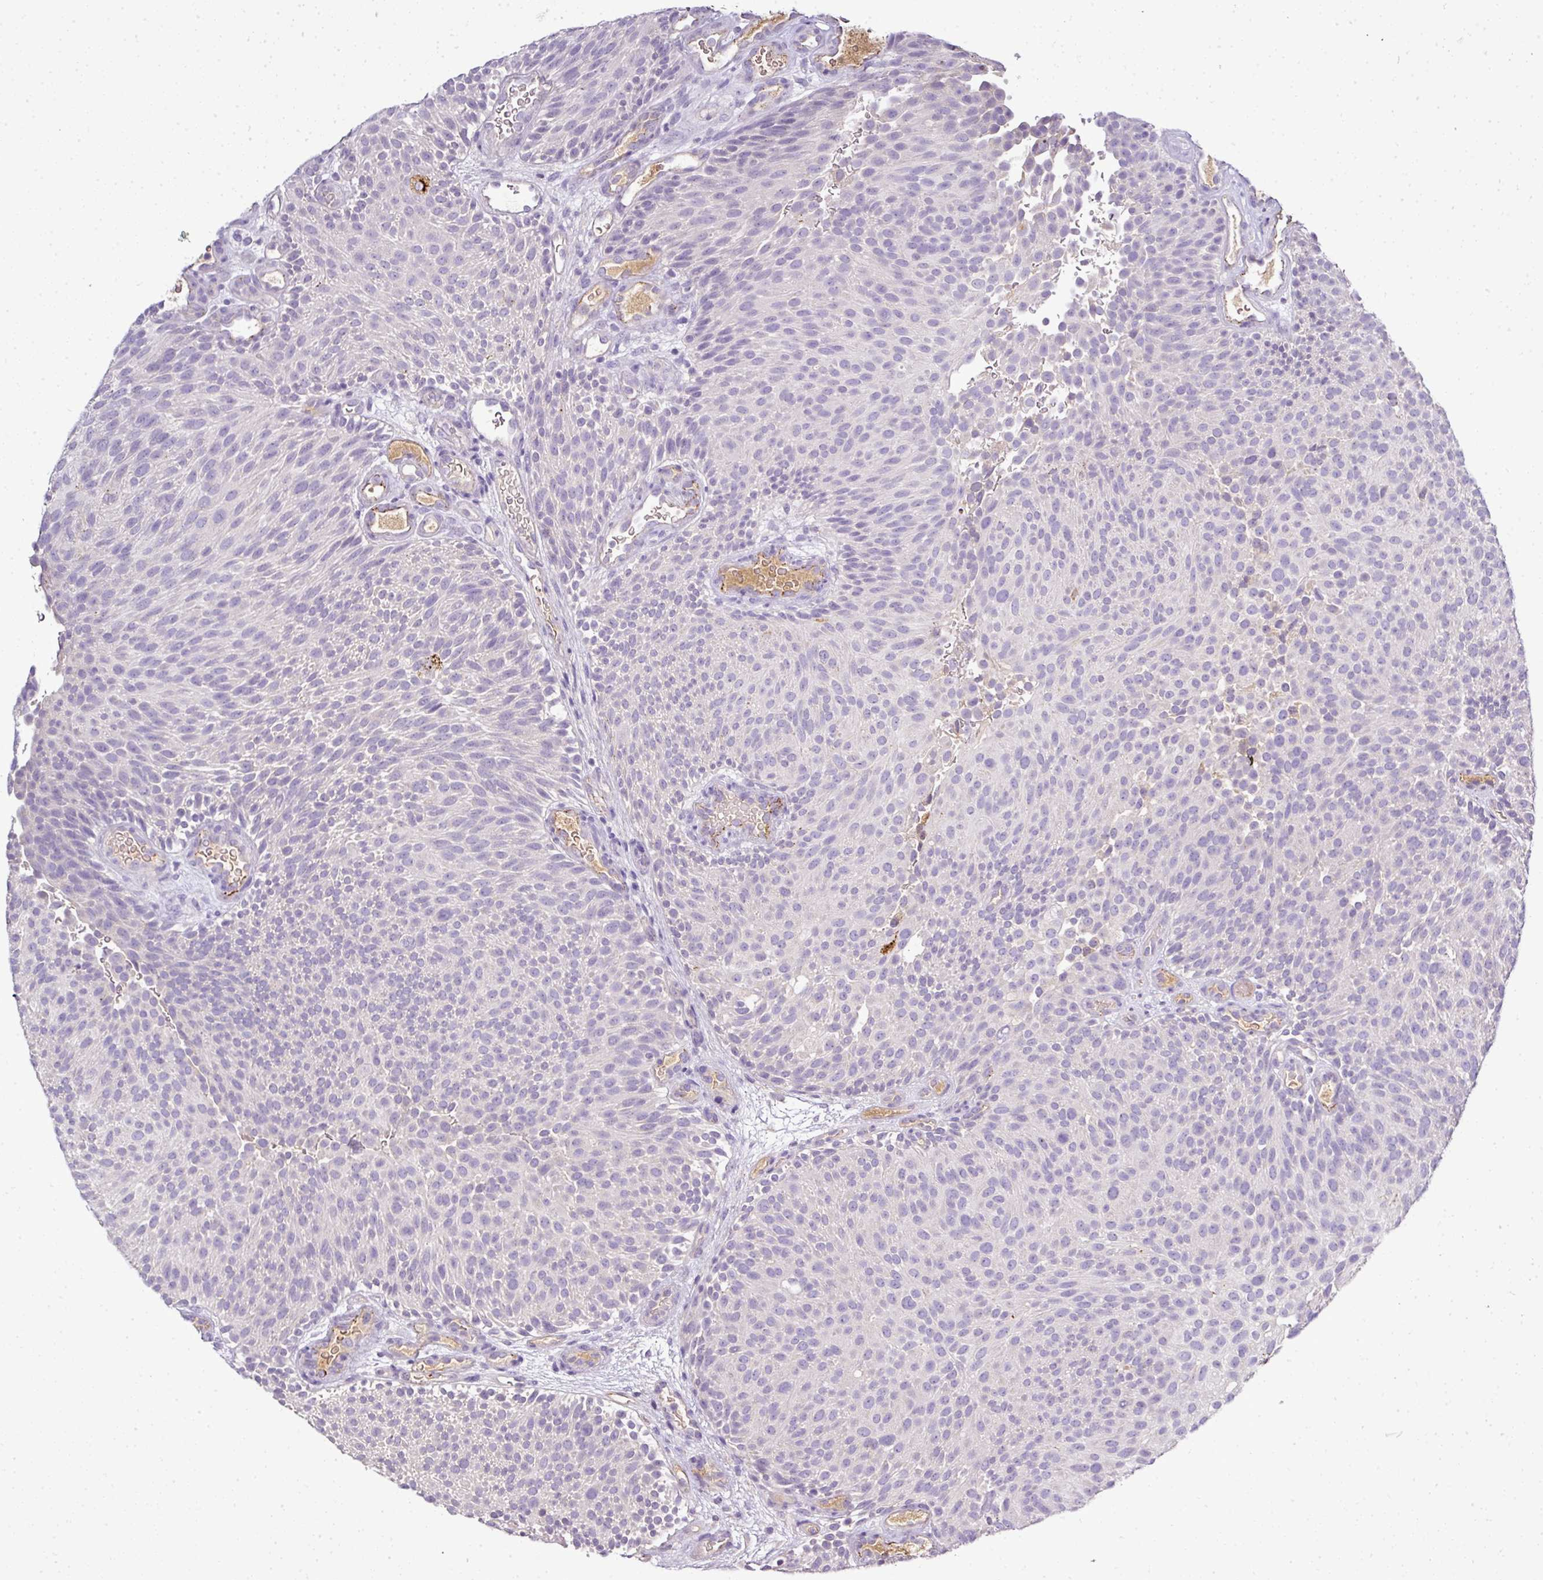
{"staining": {"intensity": "negative", "quantity": "none", "location": "none"}, "tissue": "urothelial cancer", "cell_type": "Tumor cells", "image_type": "cancer", "snomed": [{"axis": "morphology", "description": "Urothelial carcinoma, Low grade"}, {"axis": "topography", "description": "Urinary bladder"}], "caption": "An image of urothelial carcinoma (low-grade) stained for a protein exhibits no brown staining in tumor cells.", "gene": "CAB39L", "patient": {"sex": "male", "age": 78}}